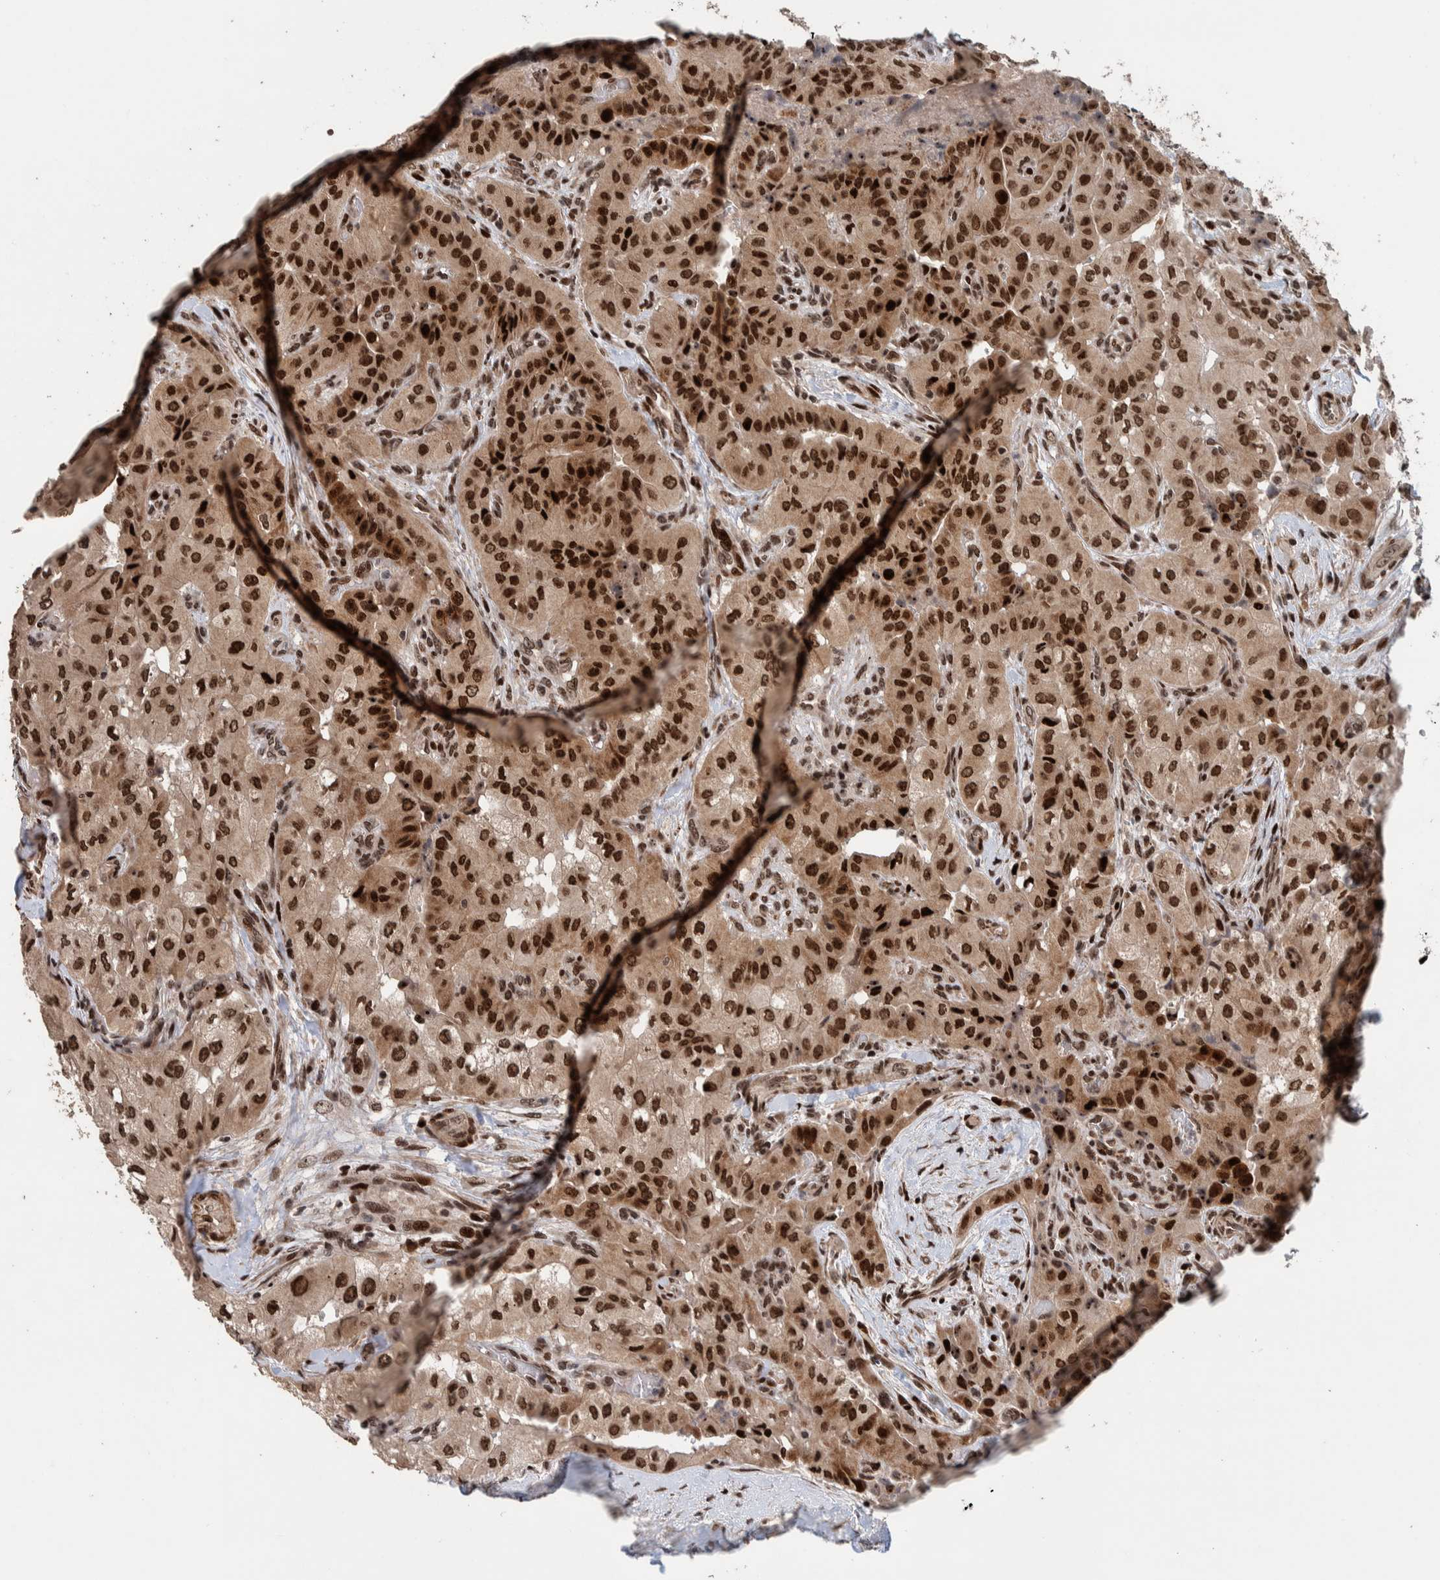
{"staining": {"intensity": "strong", "quantity": ">75%", "location": "nuclear"}, "tissue": "thyroid cancer", "cell_type": "Tumor cells", "image_type": "cancer", "snomed": [{"axis": "morphology", "description": "Papillary adenocarcinoma, NOS"}, {"axis": "topography", "description": "Thyroid gland"}], "caption": "Tumor cells reveal high levels of strong nuclear positivity in about >75% of cells in papillary adenocarcinoma (thyroid).", "gene": "CHD4", "patient": {"sex": "female", "age": 59}}